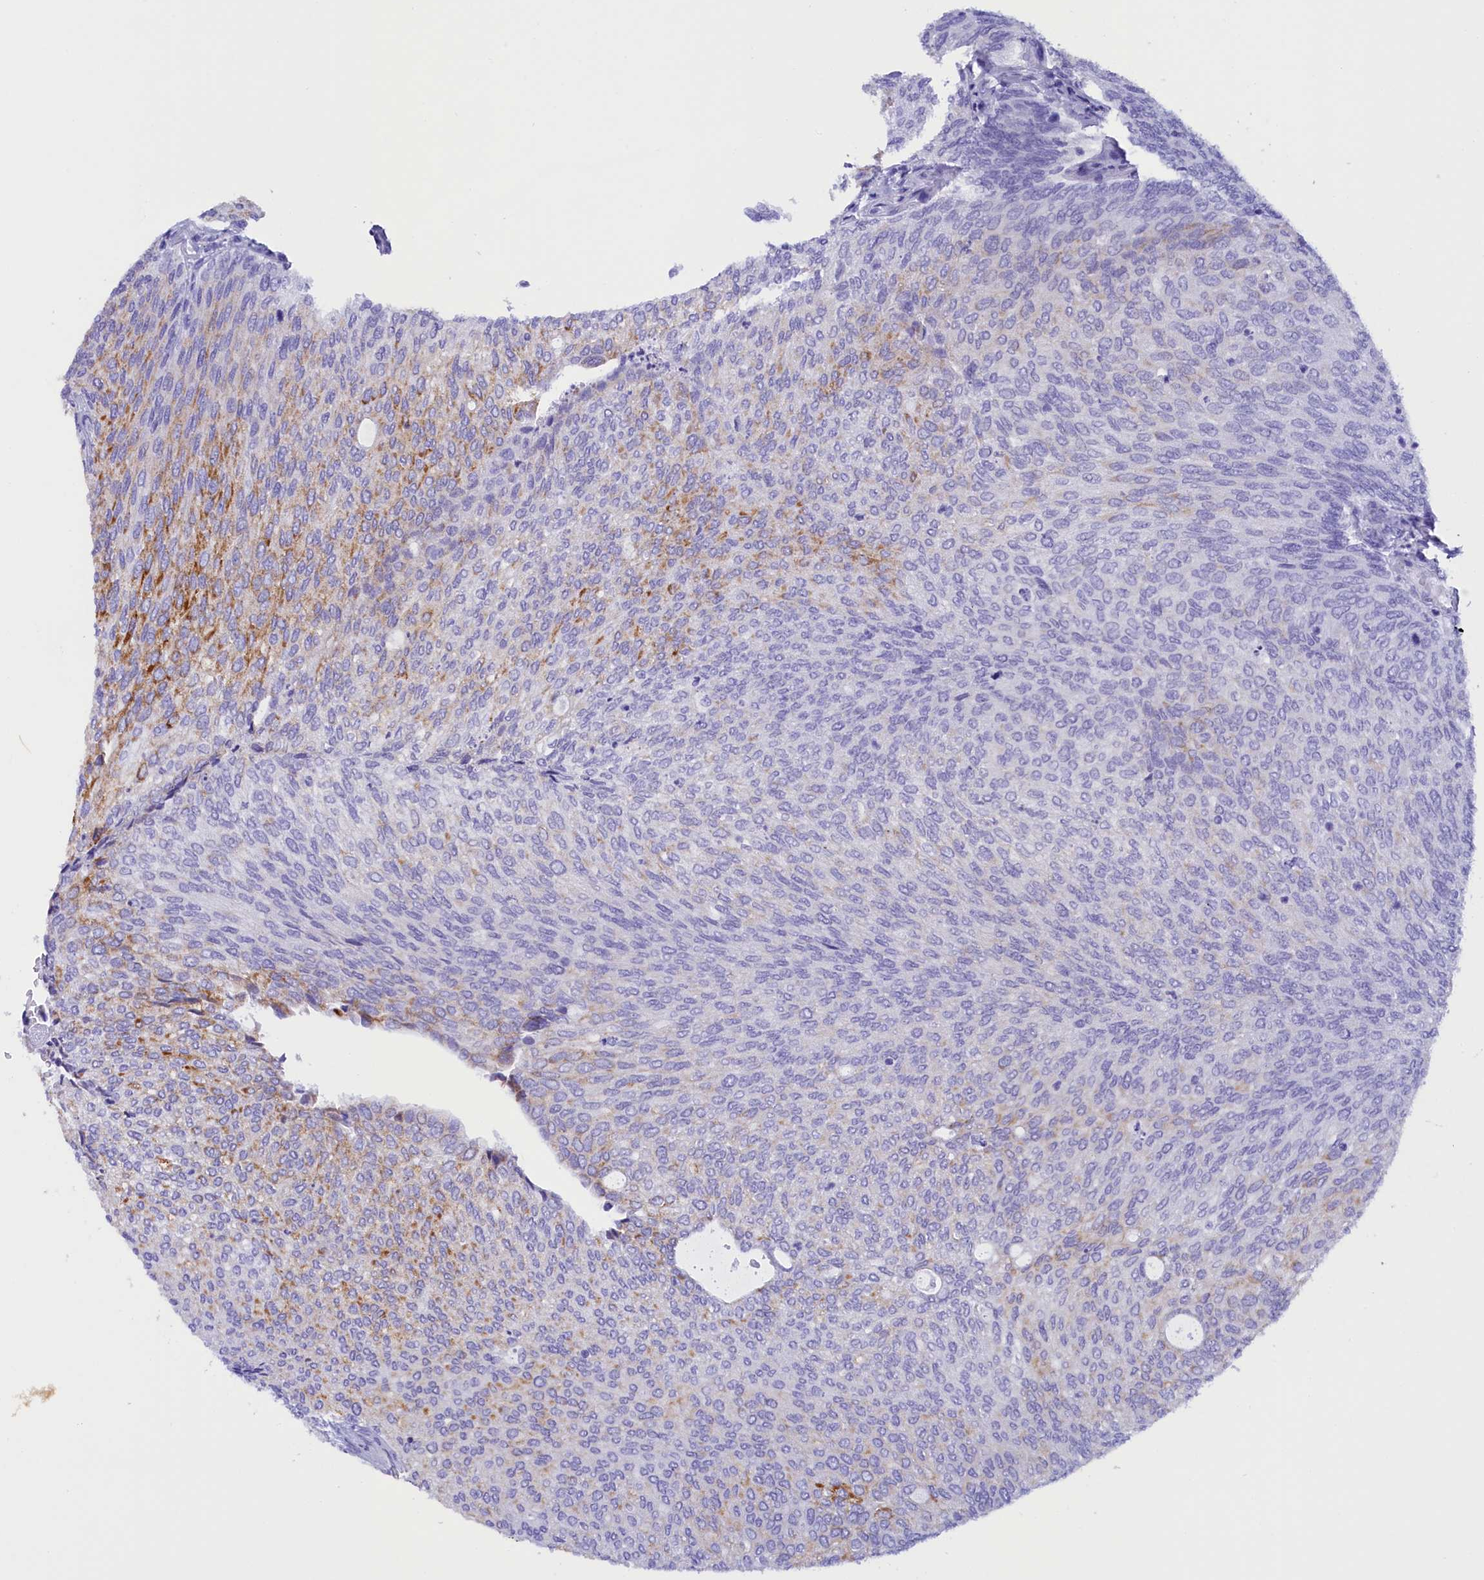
{"staining": {"intensity": "strong", "quantity": "25%-75%", "location": "cytoplasmic/membranous"}, "tissue": "urothelial cancer", "cell_type": "Tumor cells", "image_type": "cancer", "snomed": [{"axis": "morphology", "description": "Urothelial carcinoma, Low grade"}, {"axis": "topography", "description": "Urinary bladder"}], "caption": "Immunohistochemical staining of urothelial cancer demonstrates high levels of strong cytoplasmic/membranous protein expression in about 25%-75% of tumor cells.", "gene": "BRI3", "patient": {"sex": "female", "age": 79}}